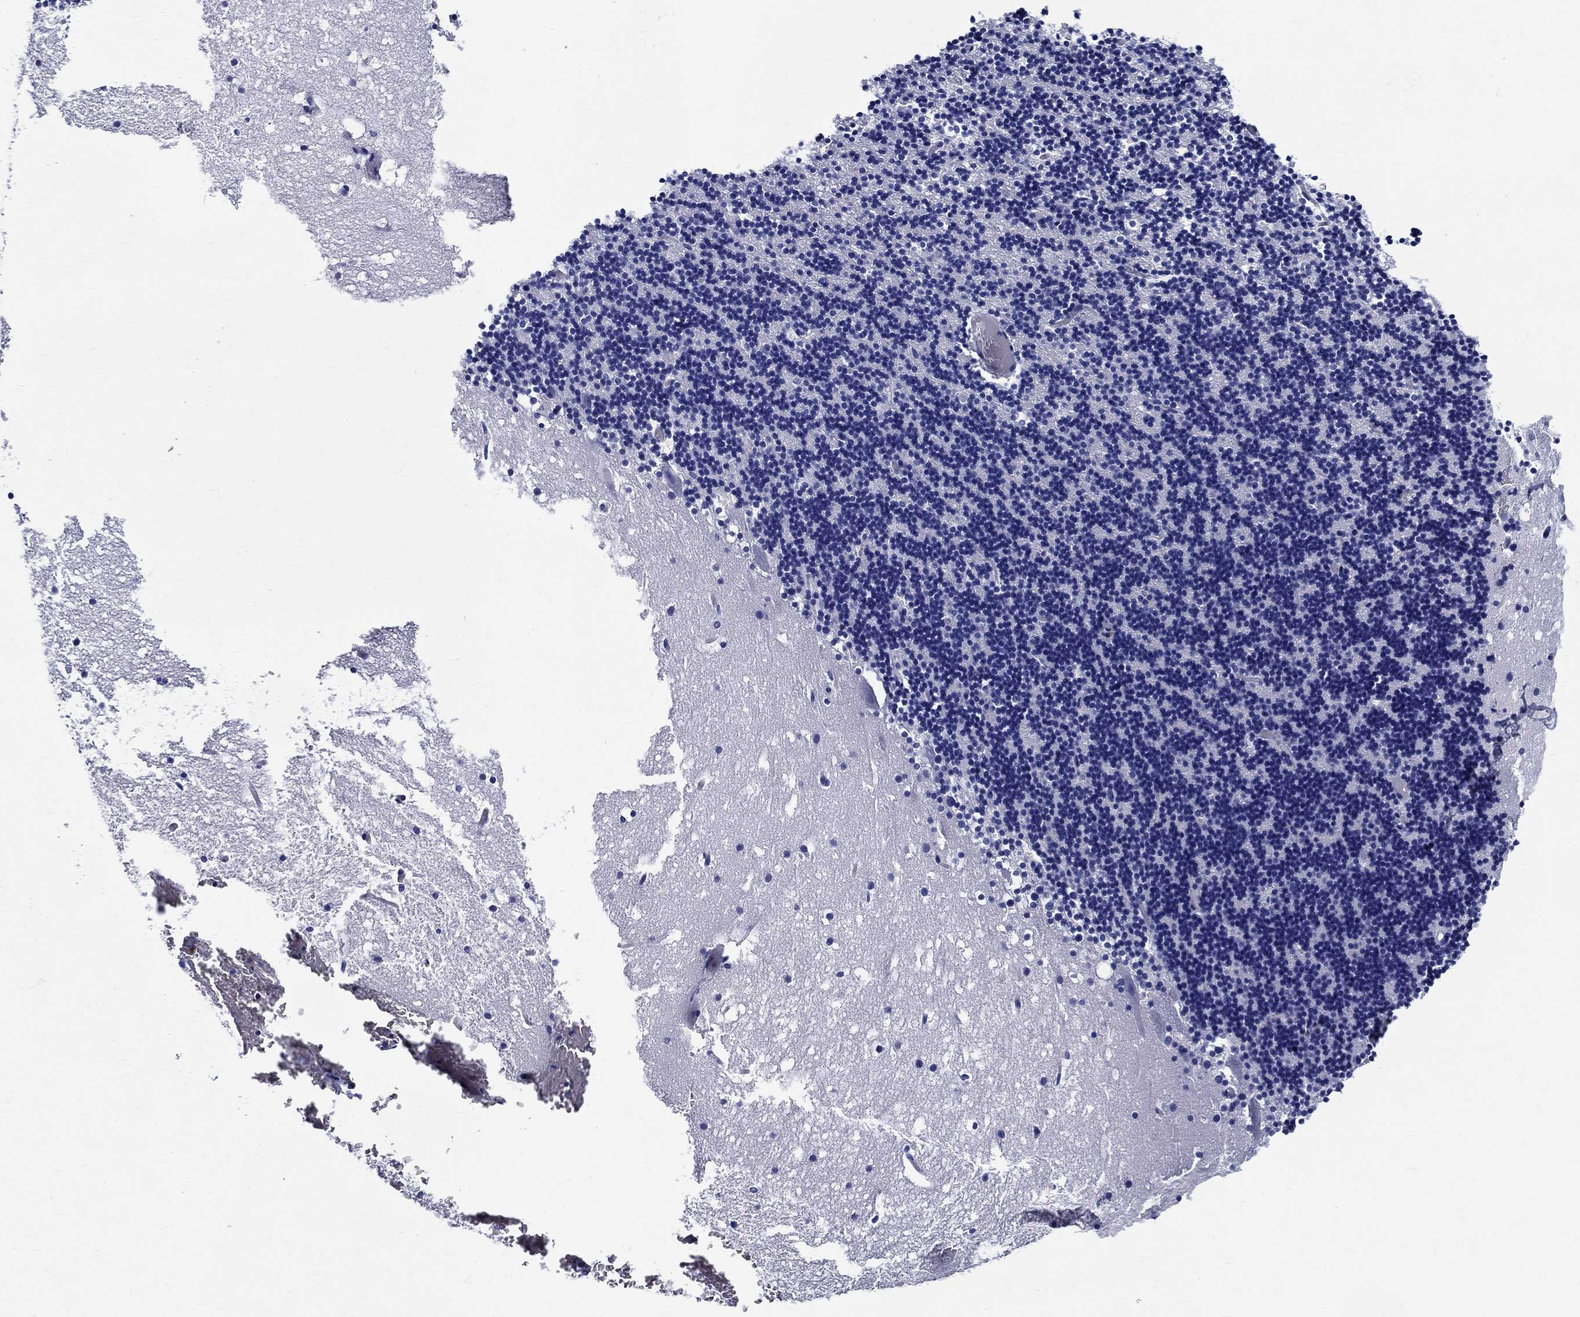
{"staining": {"intensity": "negative", "quantity": "none", "location": "none"}, "tissue": "cerebellum", "cell_type": "Cells in granular layer", "image_type": "normal", "snomed": [{"axis": "morphology", "description": "Normal tissue, NOS"}, {"axis": "topography", "description": "Cerebellum"}], "caption": "This micrograph is of normal cerebellum stained with immunohistochemistry (IHC) to label a protein in brown with the nuclei are counter-stained blue. There is no staining in cells in granular layer.", "gene": "CETN1", "patient": {"sex": "male", "age": 37}}